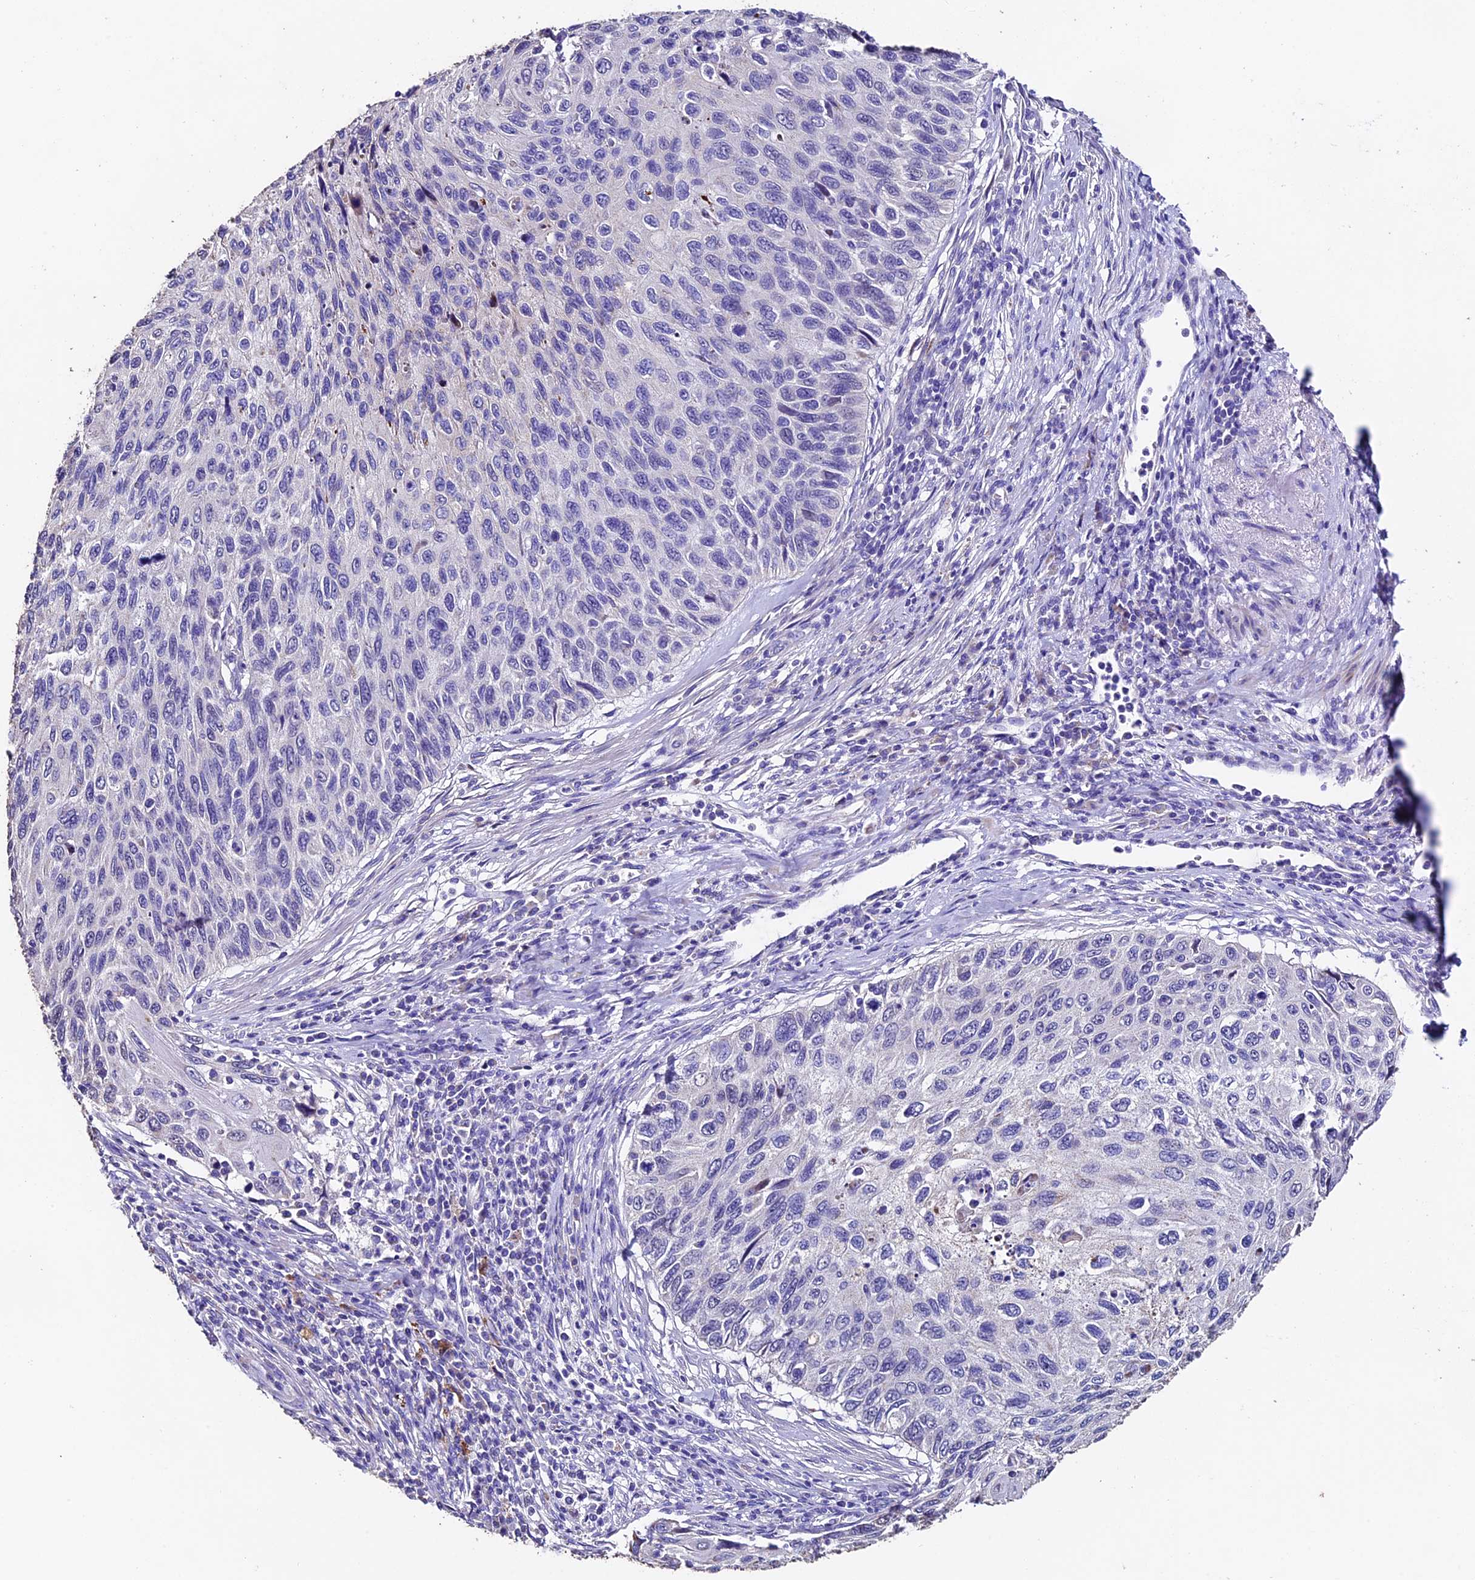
{"staining": {"intensity": "negative", "quantity": "none", "location": "none"}, "tissue": "cervical cancer", "cell_type": "Tumor cells", "image_type": "cancer", "snomed": [{"axis": "morphology", "description": "Squamous cell carcinoma, NOS"}, {"axis": "topography", "description": "Cervix"}], "caption": "Immunohistochemical staining of human squamous cell carcinoma (cervical) exhibits no significant staining in tumor cells.", "gene": "FBXW9", "patient": {"sex": "female", "age": 70}}